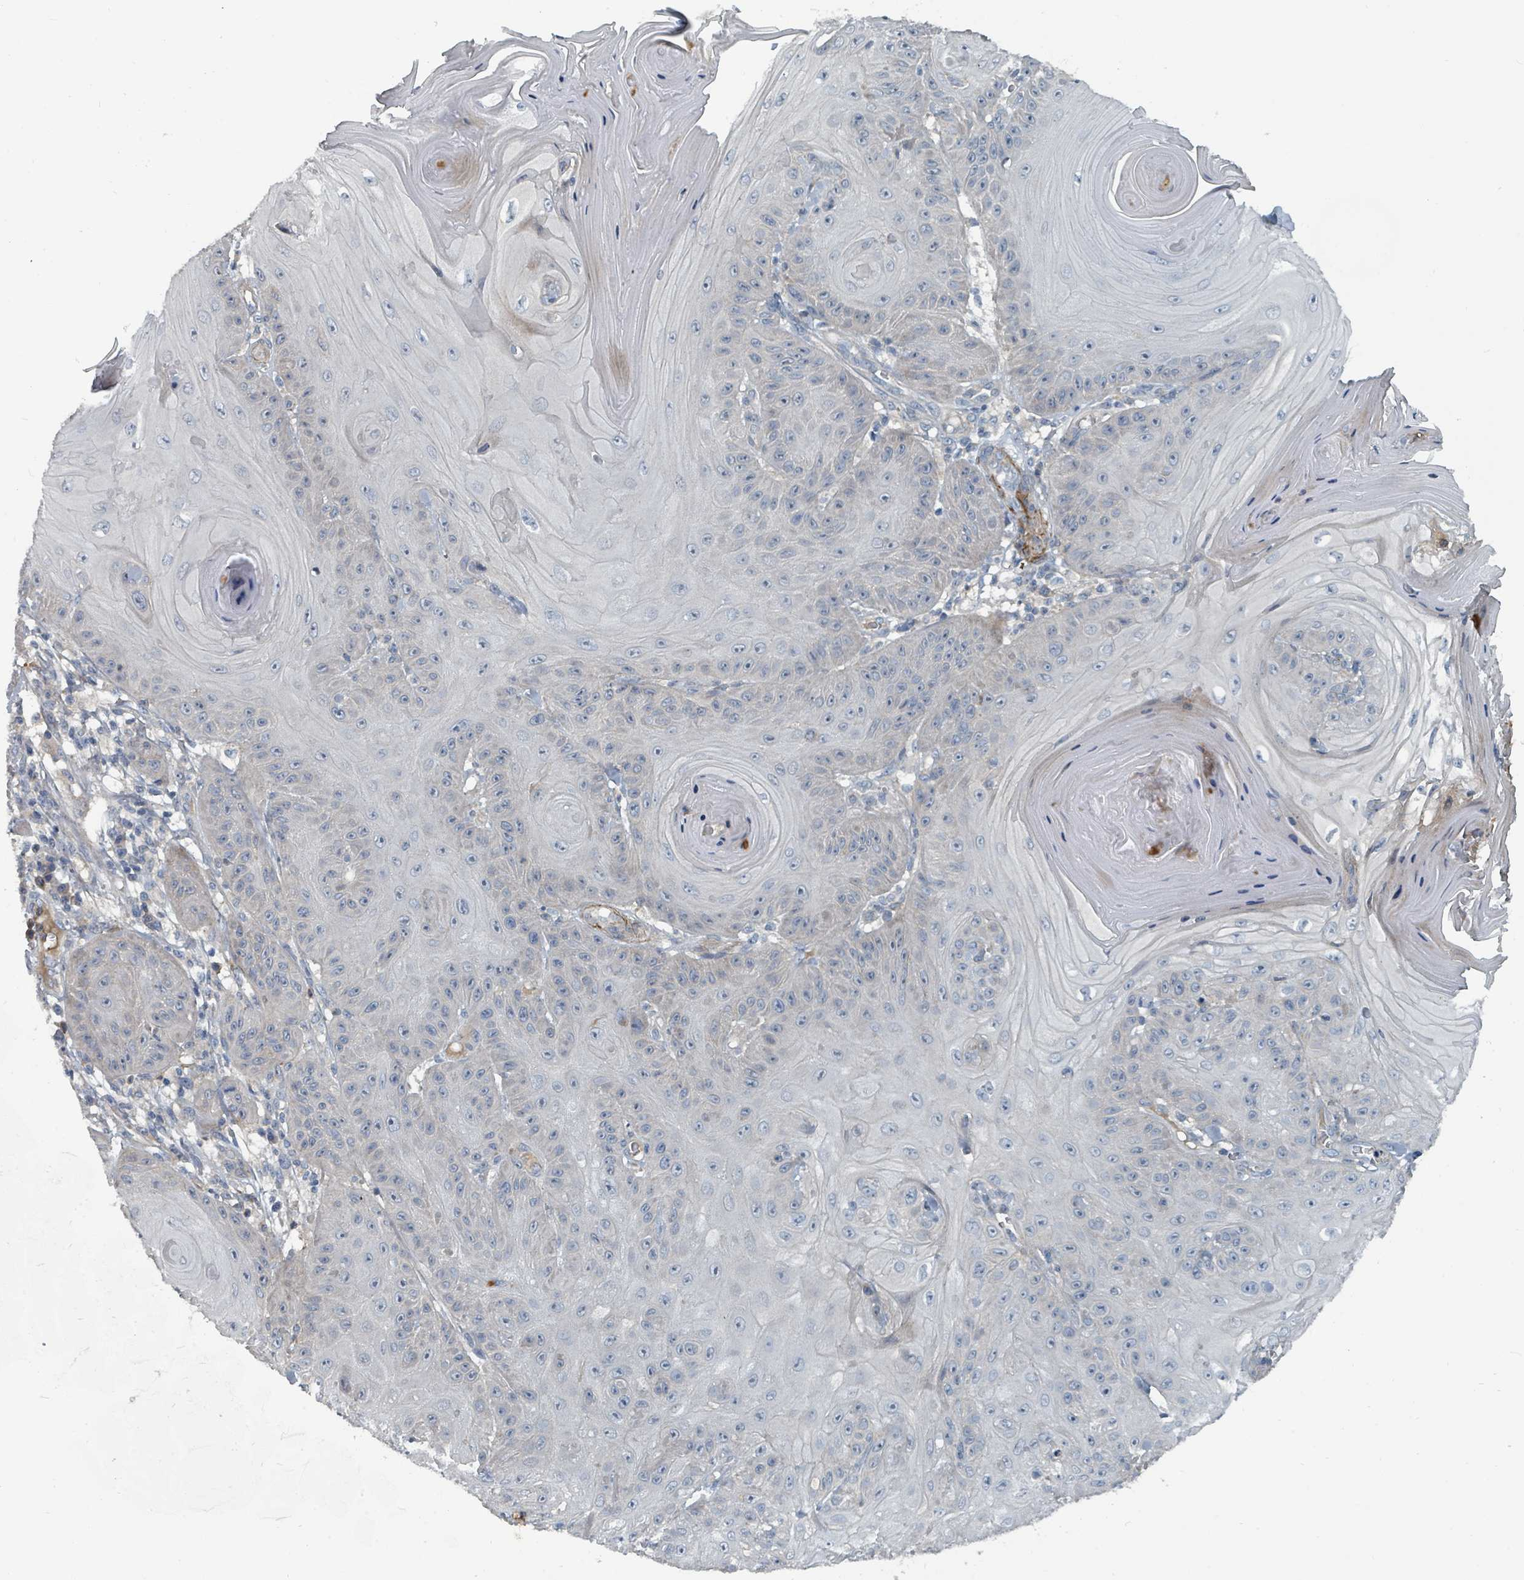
{"staining": {"intensity": "negative", "quantity": "none", "location": "none"}, "tissue": "skin cancer", "cell_type": "Tumor cells", "image_type": "cancer", "snomed": [{"axis": "morphology", "description": "Squamous cell carcinoma, NOS"}, {"axis": "topography", "description": "Skin"}], "caption": "This is an immunohistochemistry histopathology image of human squamous cell carcinoma (skin). There is no expression in tumor cells.", "gene": "SLC44A5", "patient": {"sex": "female", "age": 78}}